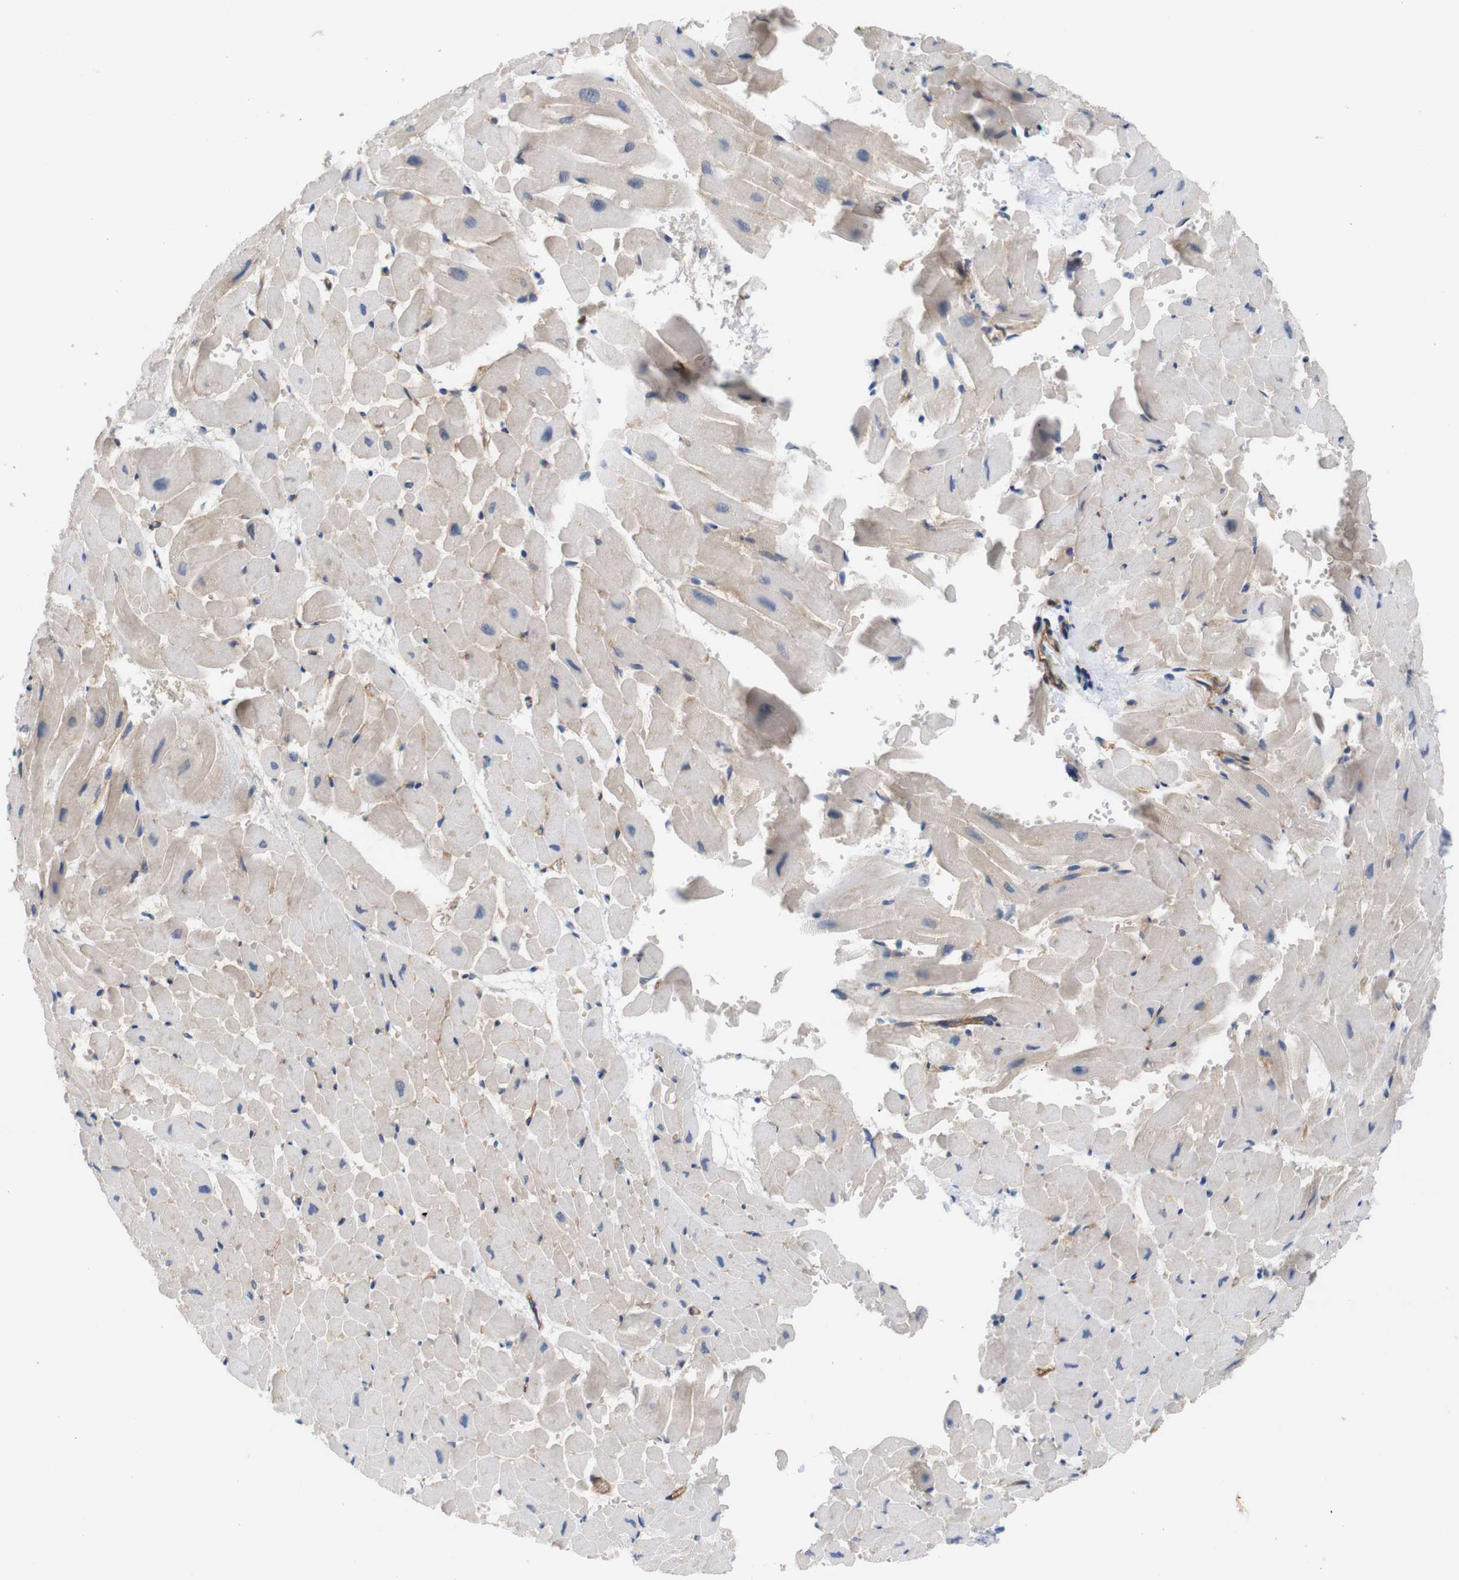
{"staining": {"intensity": "weak", "quantity": ">75%", "location": "cytoplasmic/membranous"}, "tissue": "heart muscle", "cell_type": "Cardiomyocytes", "image_type": "normal", "snomed": [{"axis": "morphology", "description": "Normal tissue, NOS"}, {"axis": "topography", "description": "Heart"}], "caption": "Immunohistochemical staining of benign human heart muscle demonstrates low levels of weak cytoplasmic/membranous staining in about >75% of cardiomyocytes. (Brightfield microscopy of DAB IHC at high magnification).", "gene": "ITGA5", "patient": {"sex": "male", "age": 45}}